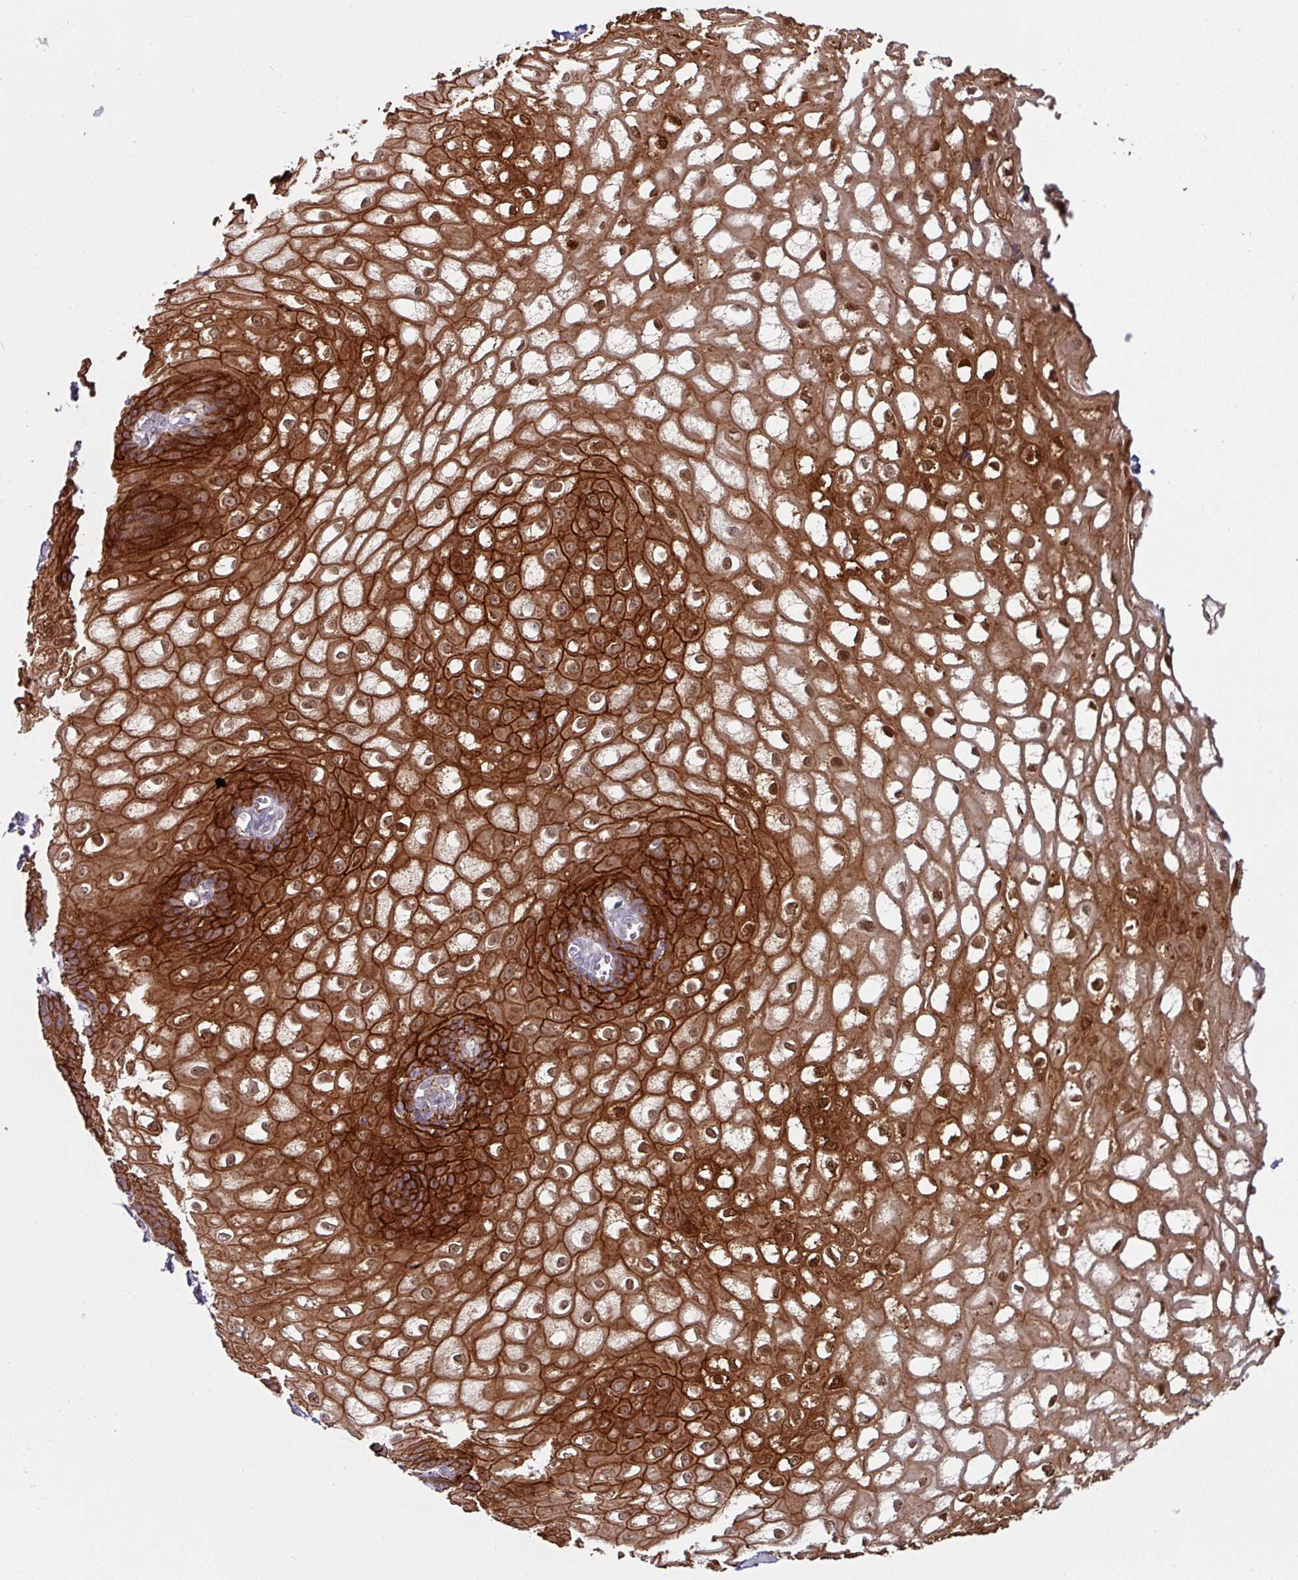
{"staining": {"intensity": "strong", "quantity": ">75%", "location": "cytoplasmic/membranous,nuclear"}, "tissue": "esophagus", "cell_type": "Squamous epithelial cells", "image_type": "normal", "snomed": [{"axis": "morphology", "description": "Normal tissue, NOS"}, {"axis": "topography", "description": "Esophagus"}], "caption": "Strong cytoplasmic/membranous,nuclear expression for a protein is appreciated in approximately >75% of squamous epithelial cells of benign esophagus using IHC.", "gene": "JUP", "patient": {"sex": "male", "age": 67}}